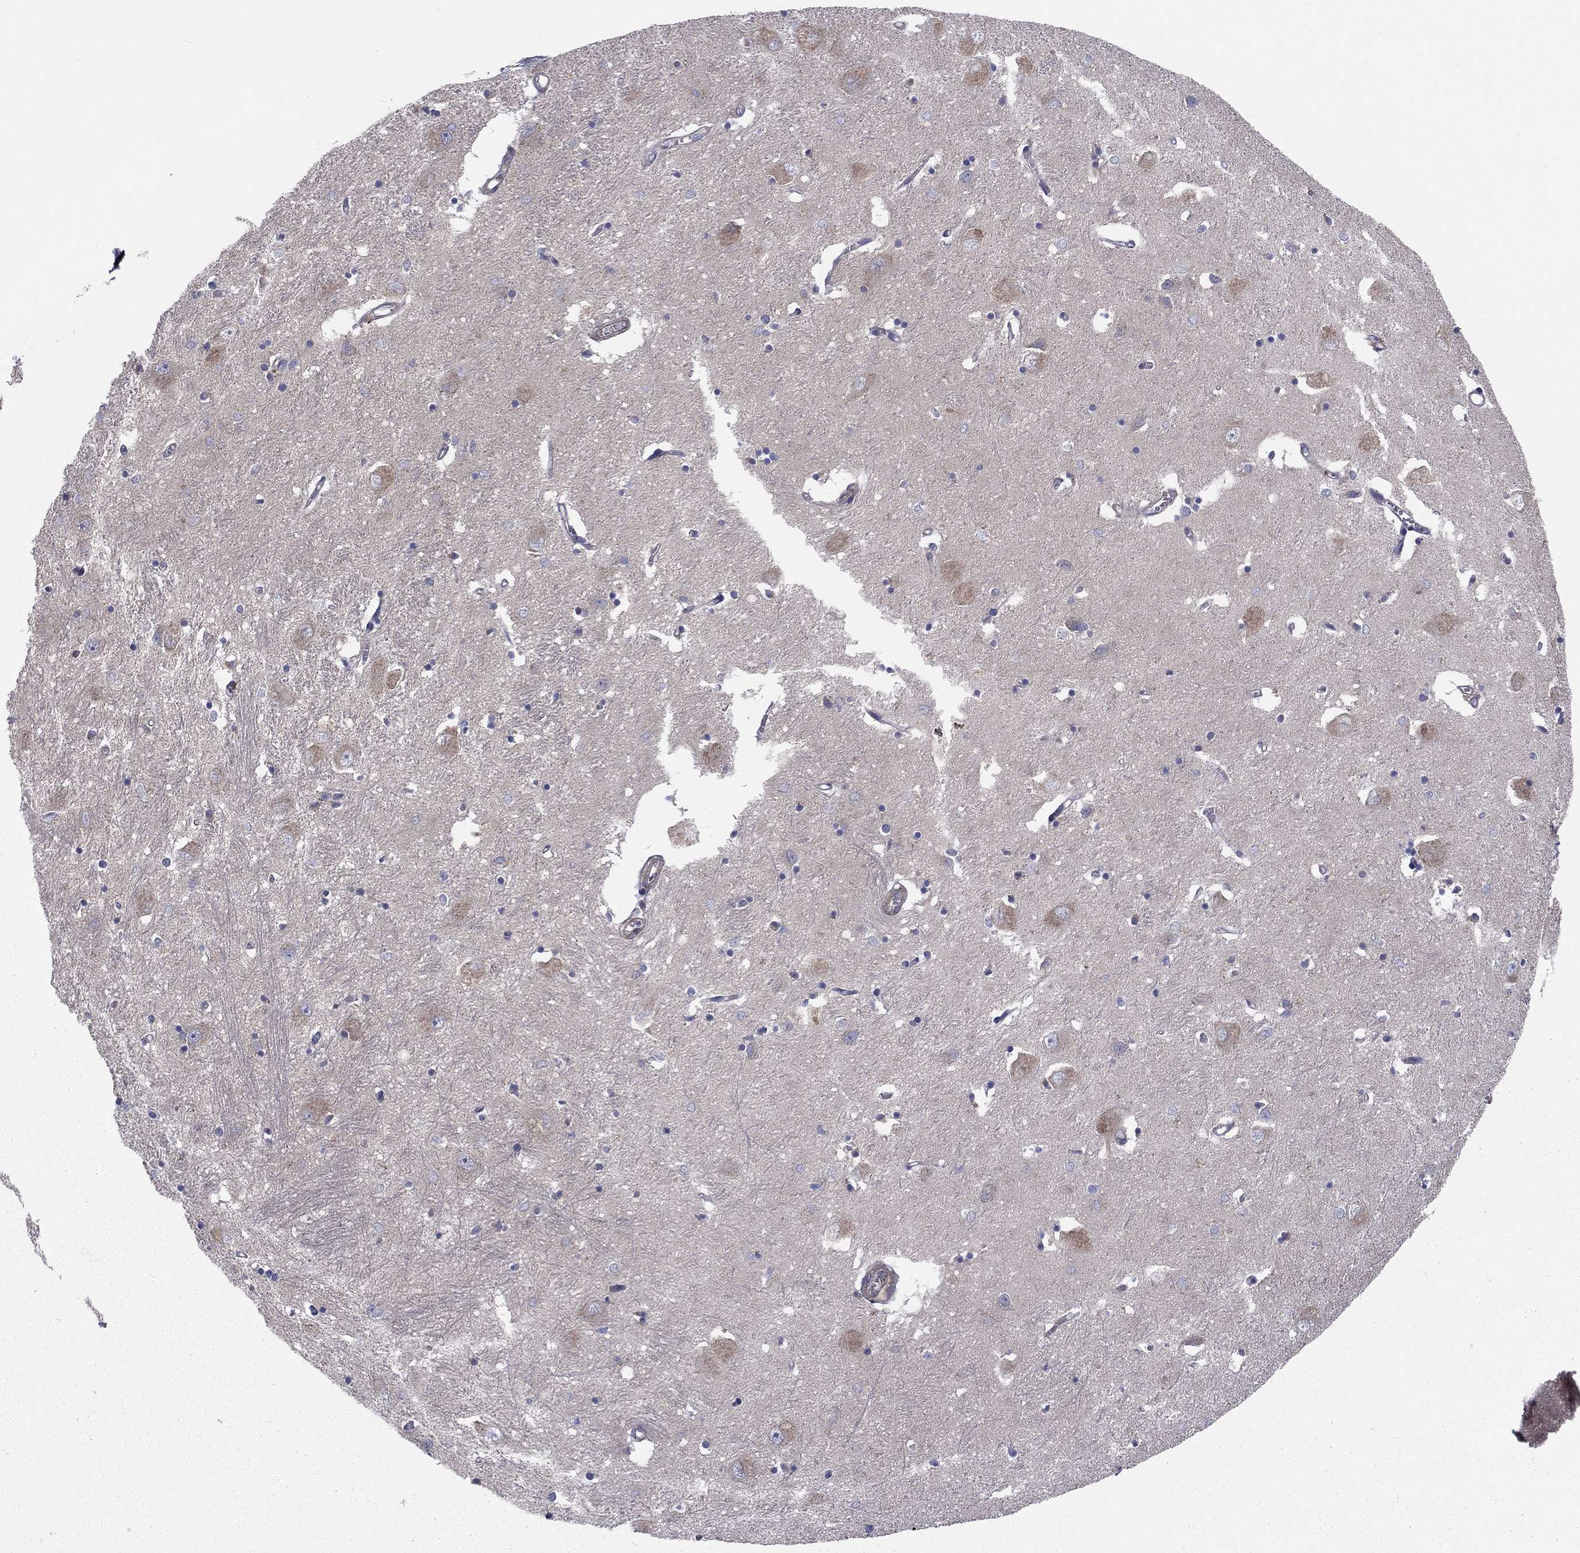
{"staining": {"intensity": "negative", "quantity": "none", "location": "none"}, "tissue": "caudate", "cell_type": "Glial cells", "image_type": "normal", "snomed": [{"axis": "morphology", "description": "Normal tissue, NOS"}, {"axis": "topography", "description": "Lateral ventricle wall"}], "caption": "The image demonstrates no significant positivity in glial cells of caudate. The staining was performed using DAB to visualize the protein expression in brown, while the nuclei were stained in blue with hematoxylin (Magnification: 20x).", "gene": "RNF123", "patient": {"sex": "male", "age": 54}}